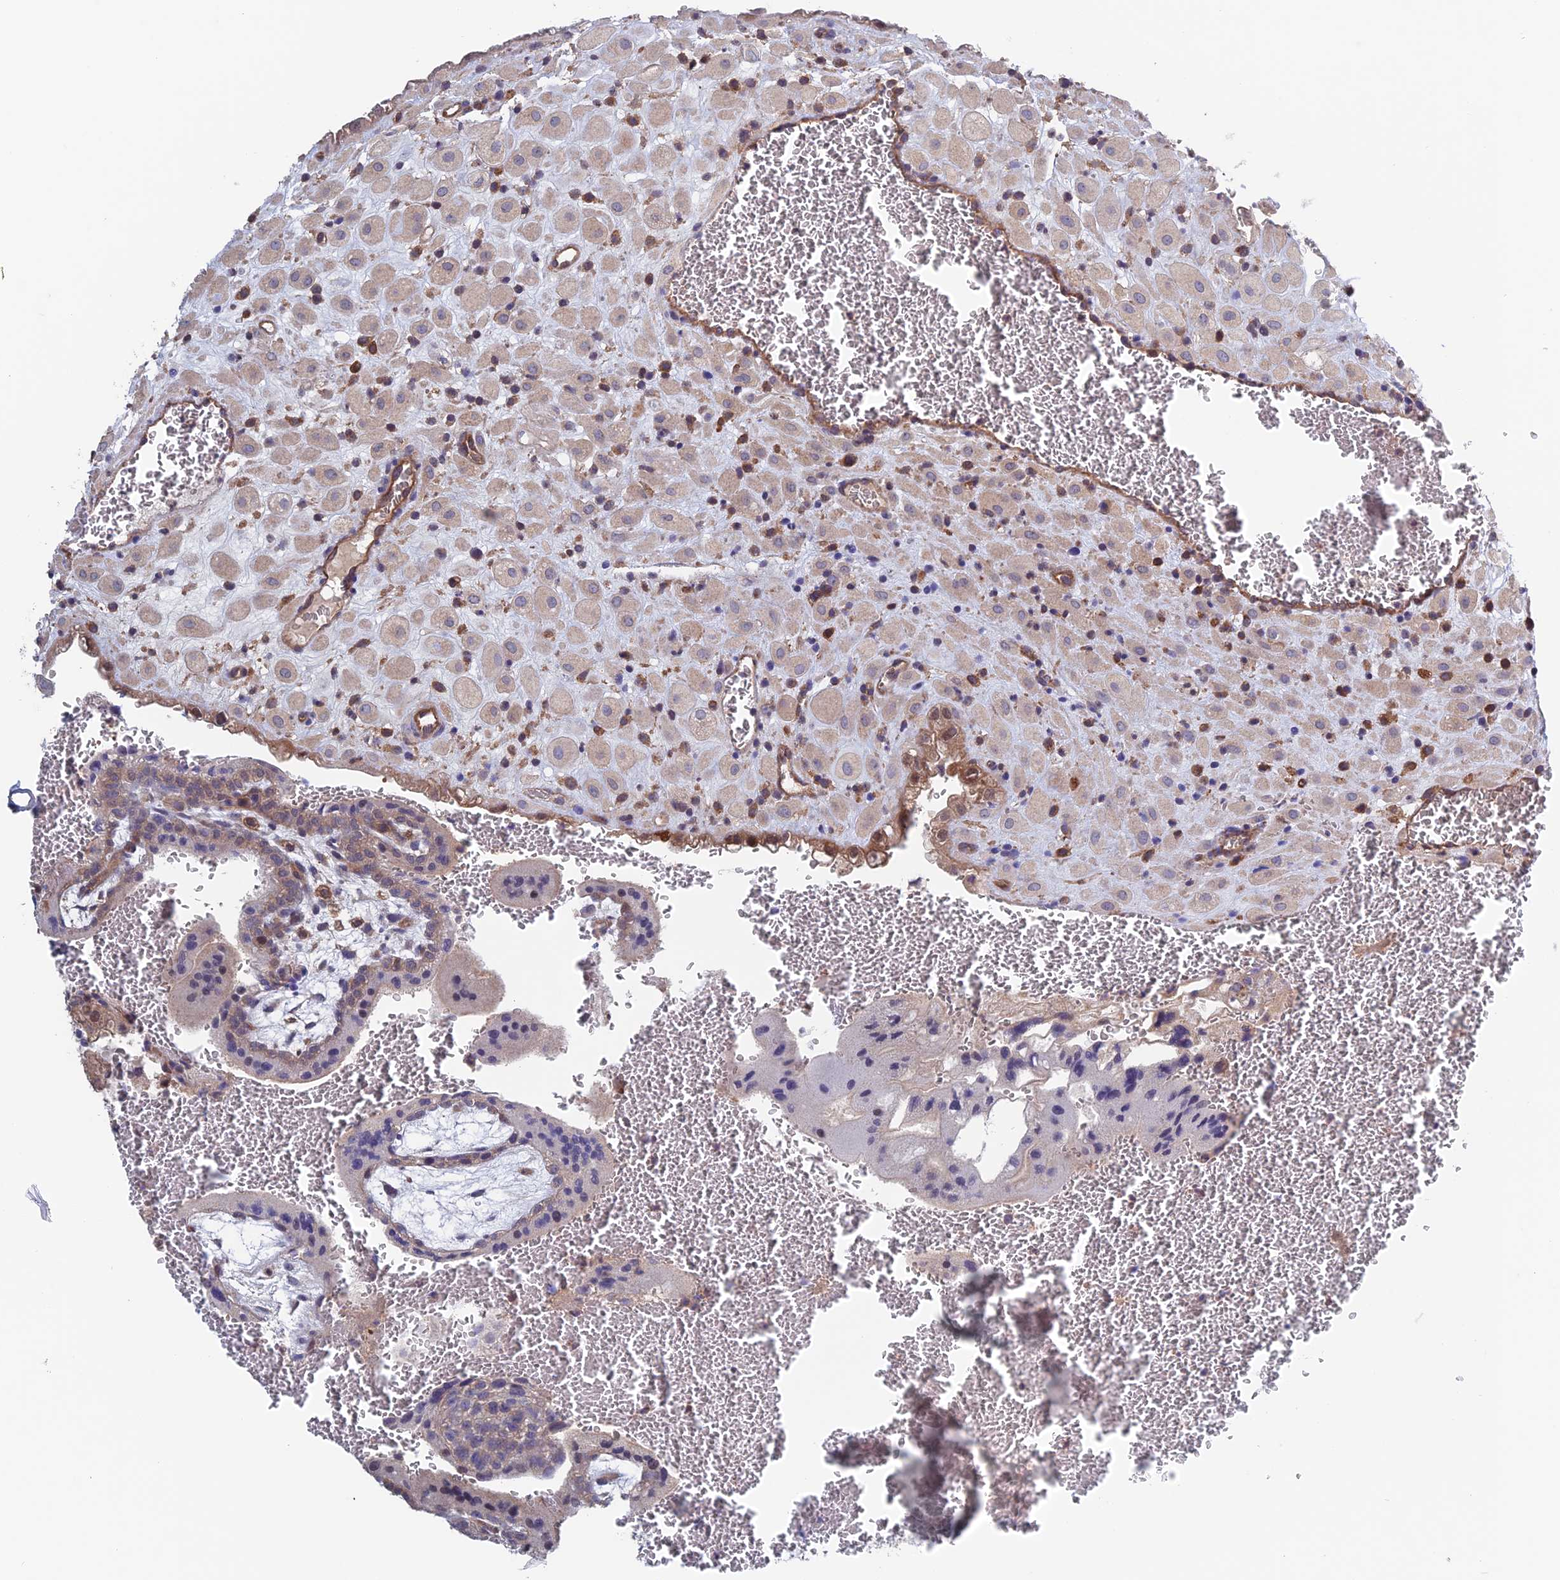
{"staining": {"intensity": "weak", "quantity": "<25%", "location": "cytoplasmic/membranous"}, "tissue": "placenta", "cell_type": "Decidual cells", "image_type": "normal", "snomed": [{"axis": "morphology", "description": "Normal tissue, NOS"}, {"axis": "topography", "description": "Placenta"}], "caption": "The photomicrograph exhibits no significant expression in decidual cells of placenta.", "gene": "NUDT16L1", "patient": {"sex": "female", "age": 35}}